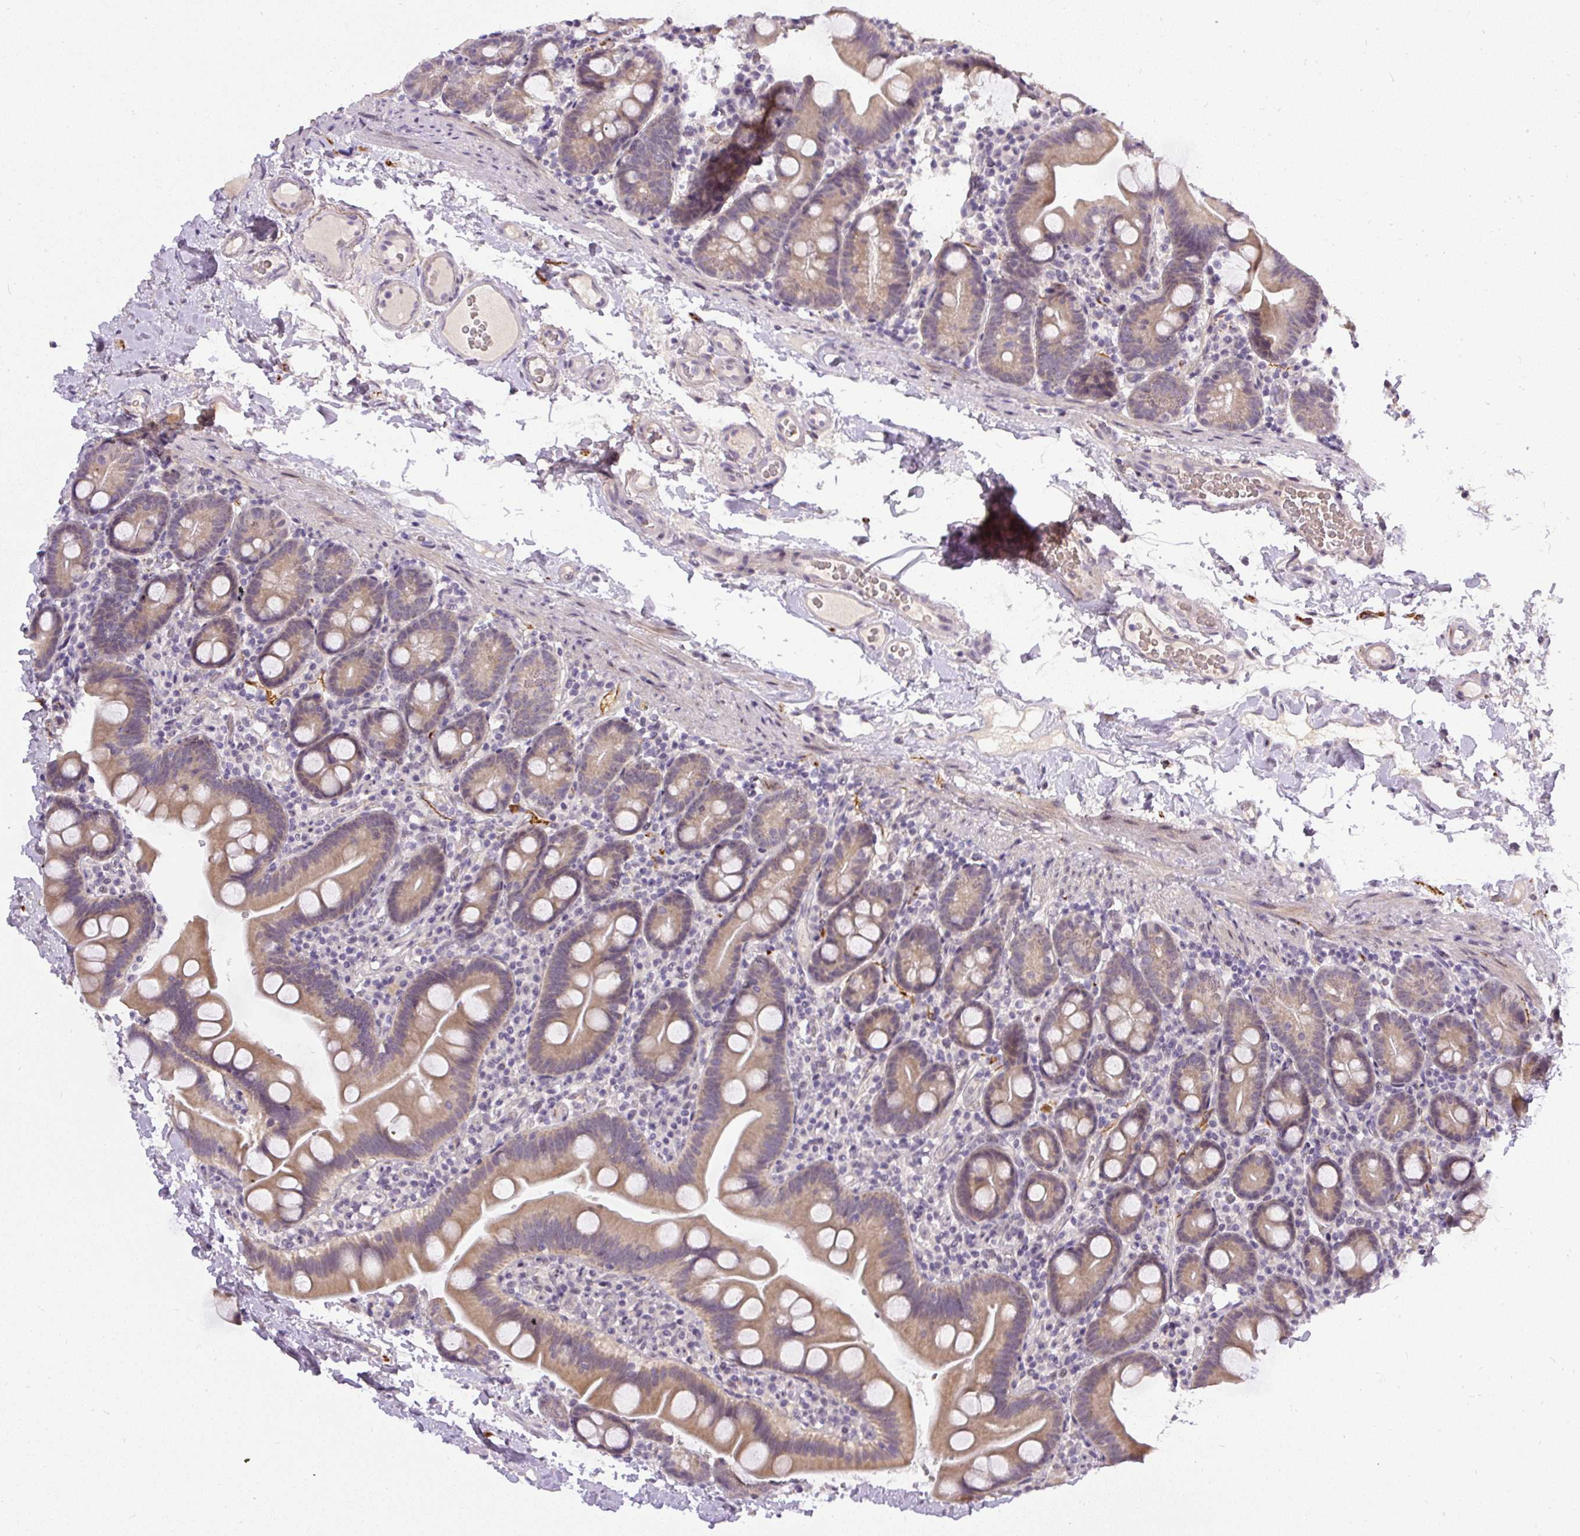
{"staining": {"intensity": "moderate", "quantity": ">75%", "location": "cytoplasmic/membranous"}, "tissue": "small intestine", "cell_type": "Glandular cells", "image_type": "normal", "snomed": [{"axis": "morphology", "description": "Normal tissue, NOS"}, {"axis": "topography", "description": "Small intestine"}], "caption": "Immunohistochemistry (IHC) histopathology image of unremarkable small intestine stained for a protein (brown), which demonstrates medium levels of moderate cytoplasmic/membranous staining in approximately >75% of glandular cells.", "gene": "FAM117B", "patient": {"sex": "female", "age": 68}}